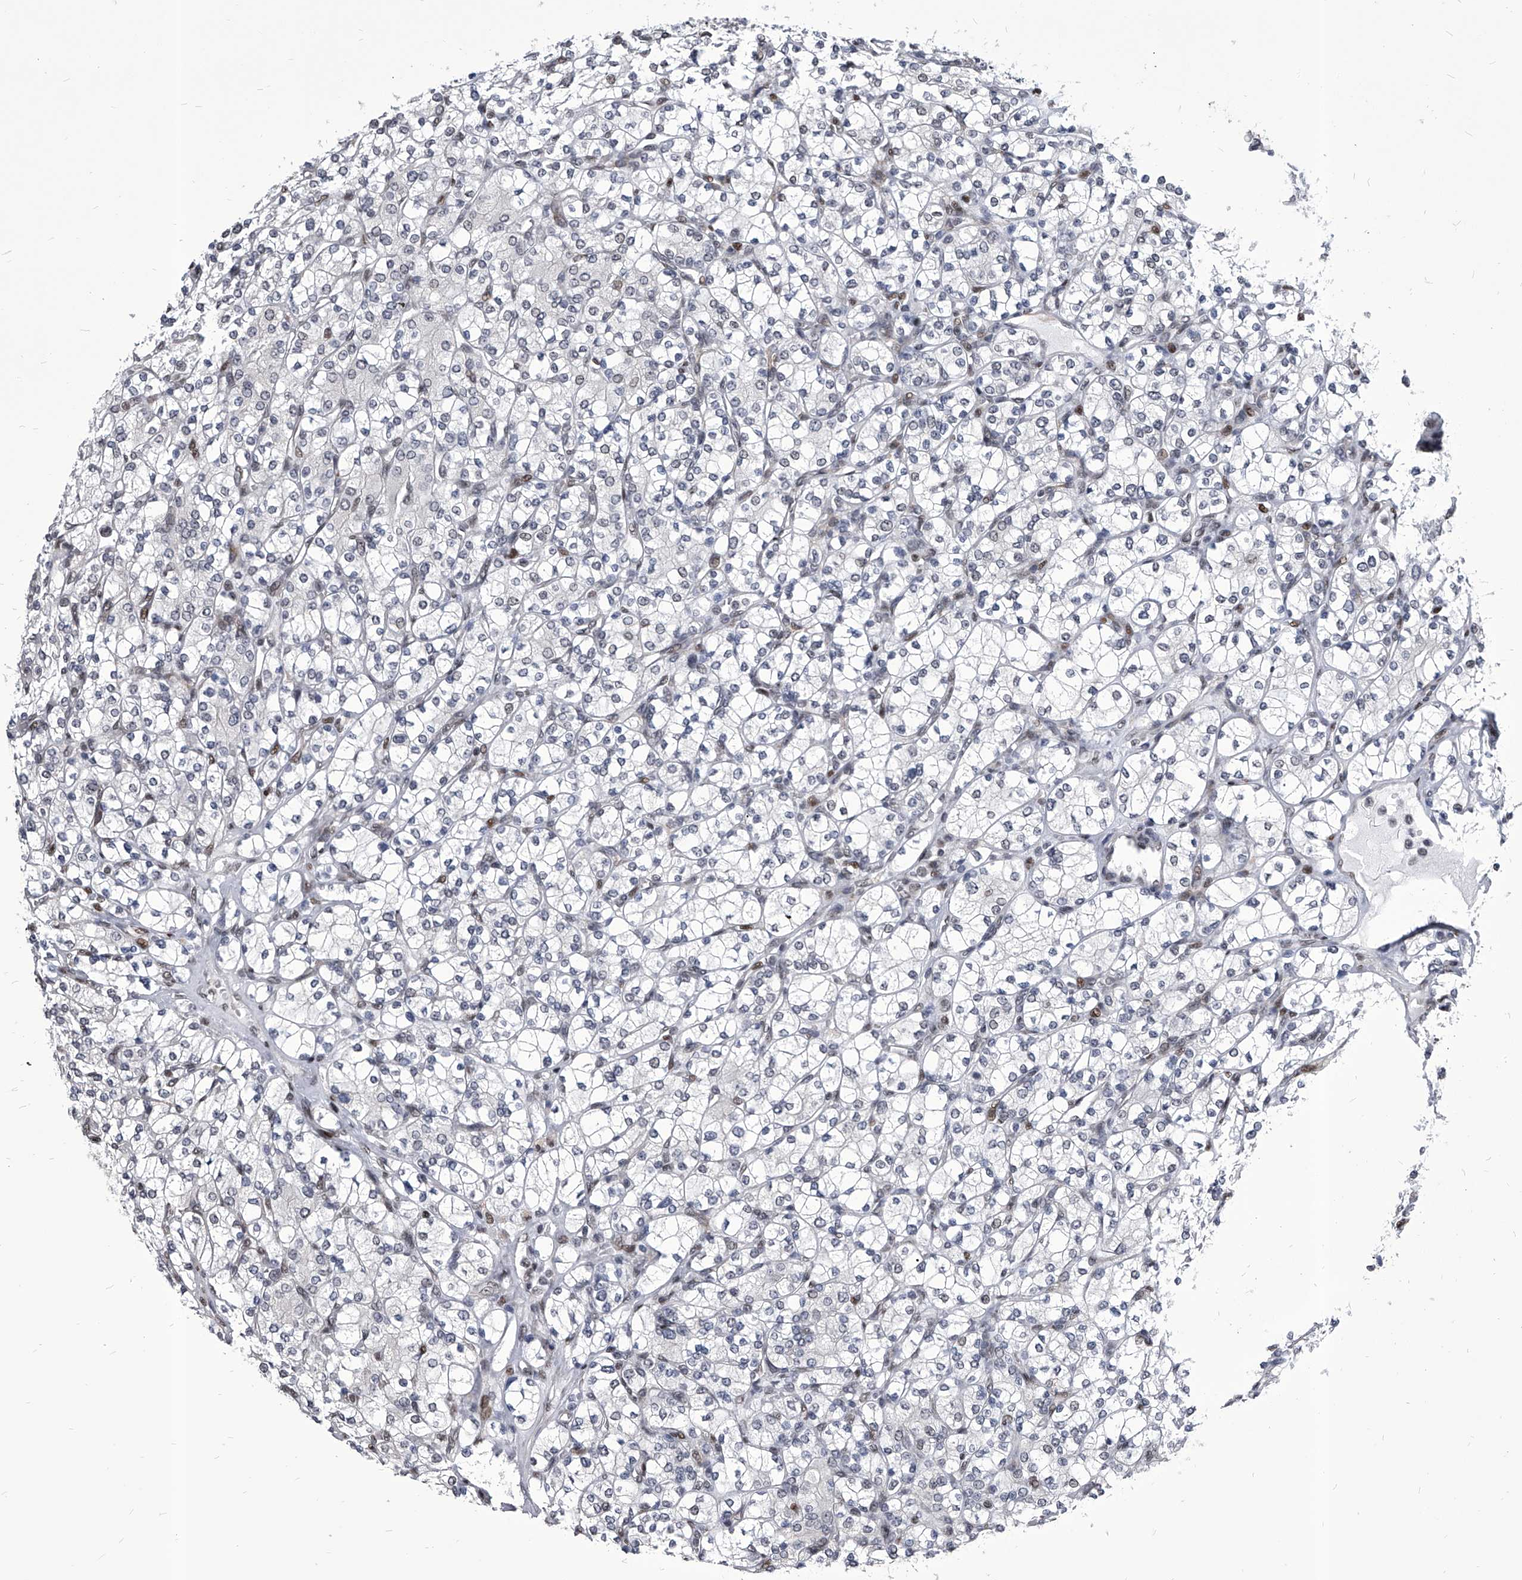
{"staining": {"intensity": "weak", "quantity": "<25%", "location": "nuclear"}, "tissue": "renal cancer", "cell_type": "Tumor cells", "image_type": "cancer", "snomed": [{"axis": "morphology", "description": "Adenocarcinoma, NOS"}, {"axis": "topography", "description": "Kidney"}], "caption": "IHC image of adenocarcinoma (renal) stained for a protein (brown), which reveals no staining in tumor cells.", "gene": "CMTR1", "patient": {"sex": "male", "age": 77}}